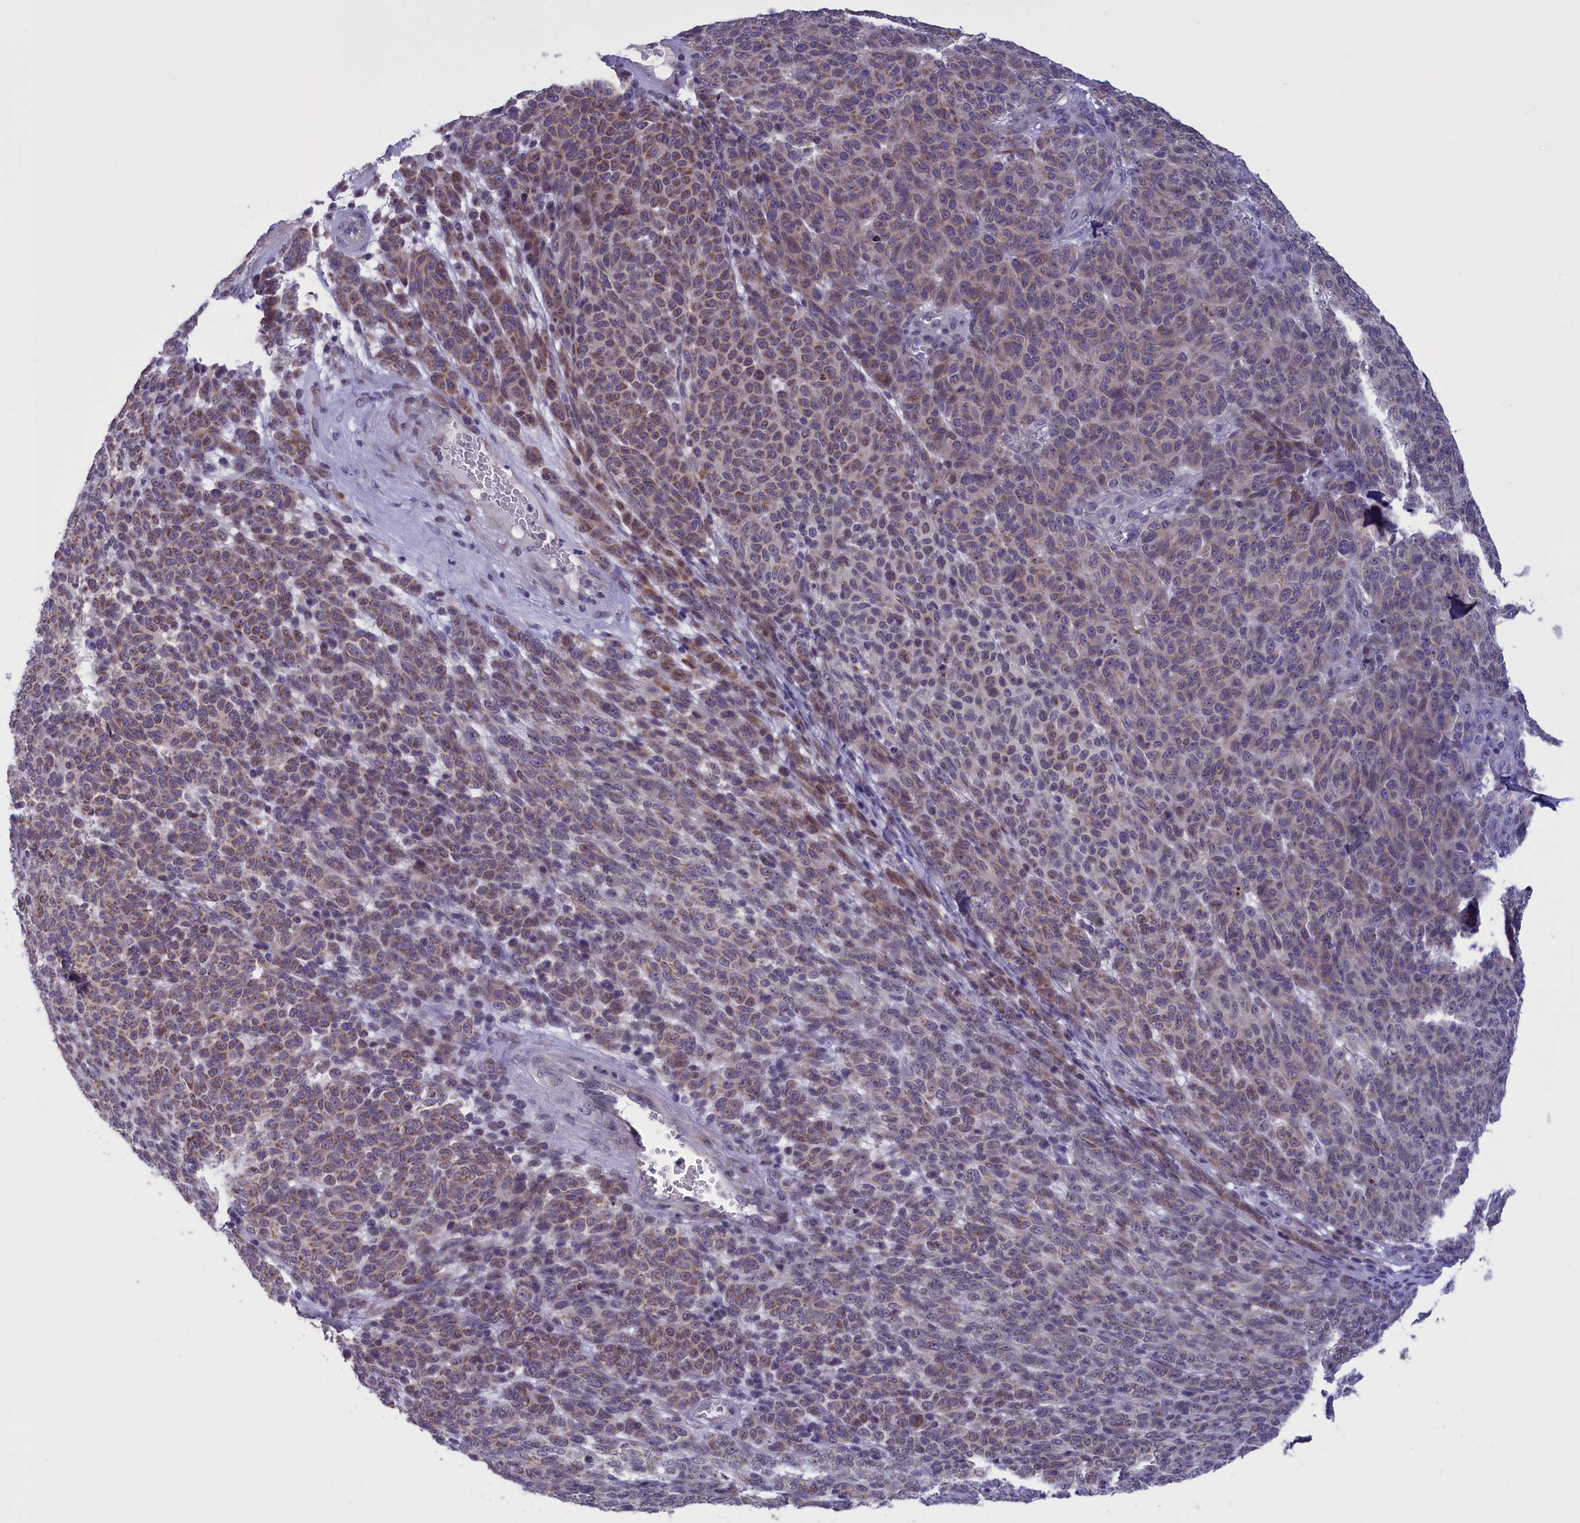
{"staining": {"intensity": "moderate", "quantity": "25%-75%", "location": "cytoplasmic/membranous"}, "tissue": "melanoma", "cell_type": "Tumor cells", "image_type": "cancer", "snomed": [{"axis": "morphology", "description": "Malignant melanoma, NOS"}, {"axis": "topography", "description": "Skin"}], "caption": "The photomicrograph displays a brown stain indicating the presence of a protein in the cytoplasmic/membranous of tumor cells in melanoma. Immunohistochemistry stains the protein of interest in brown and the nuclei are stained blue.", "gene": "PARS2", "patient": {"sex": "male", "age": 49}}